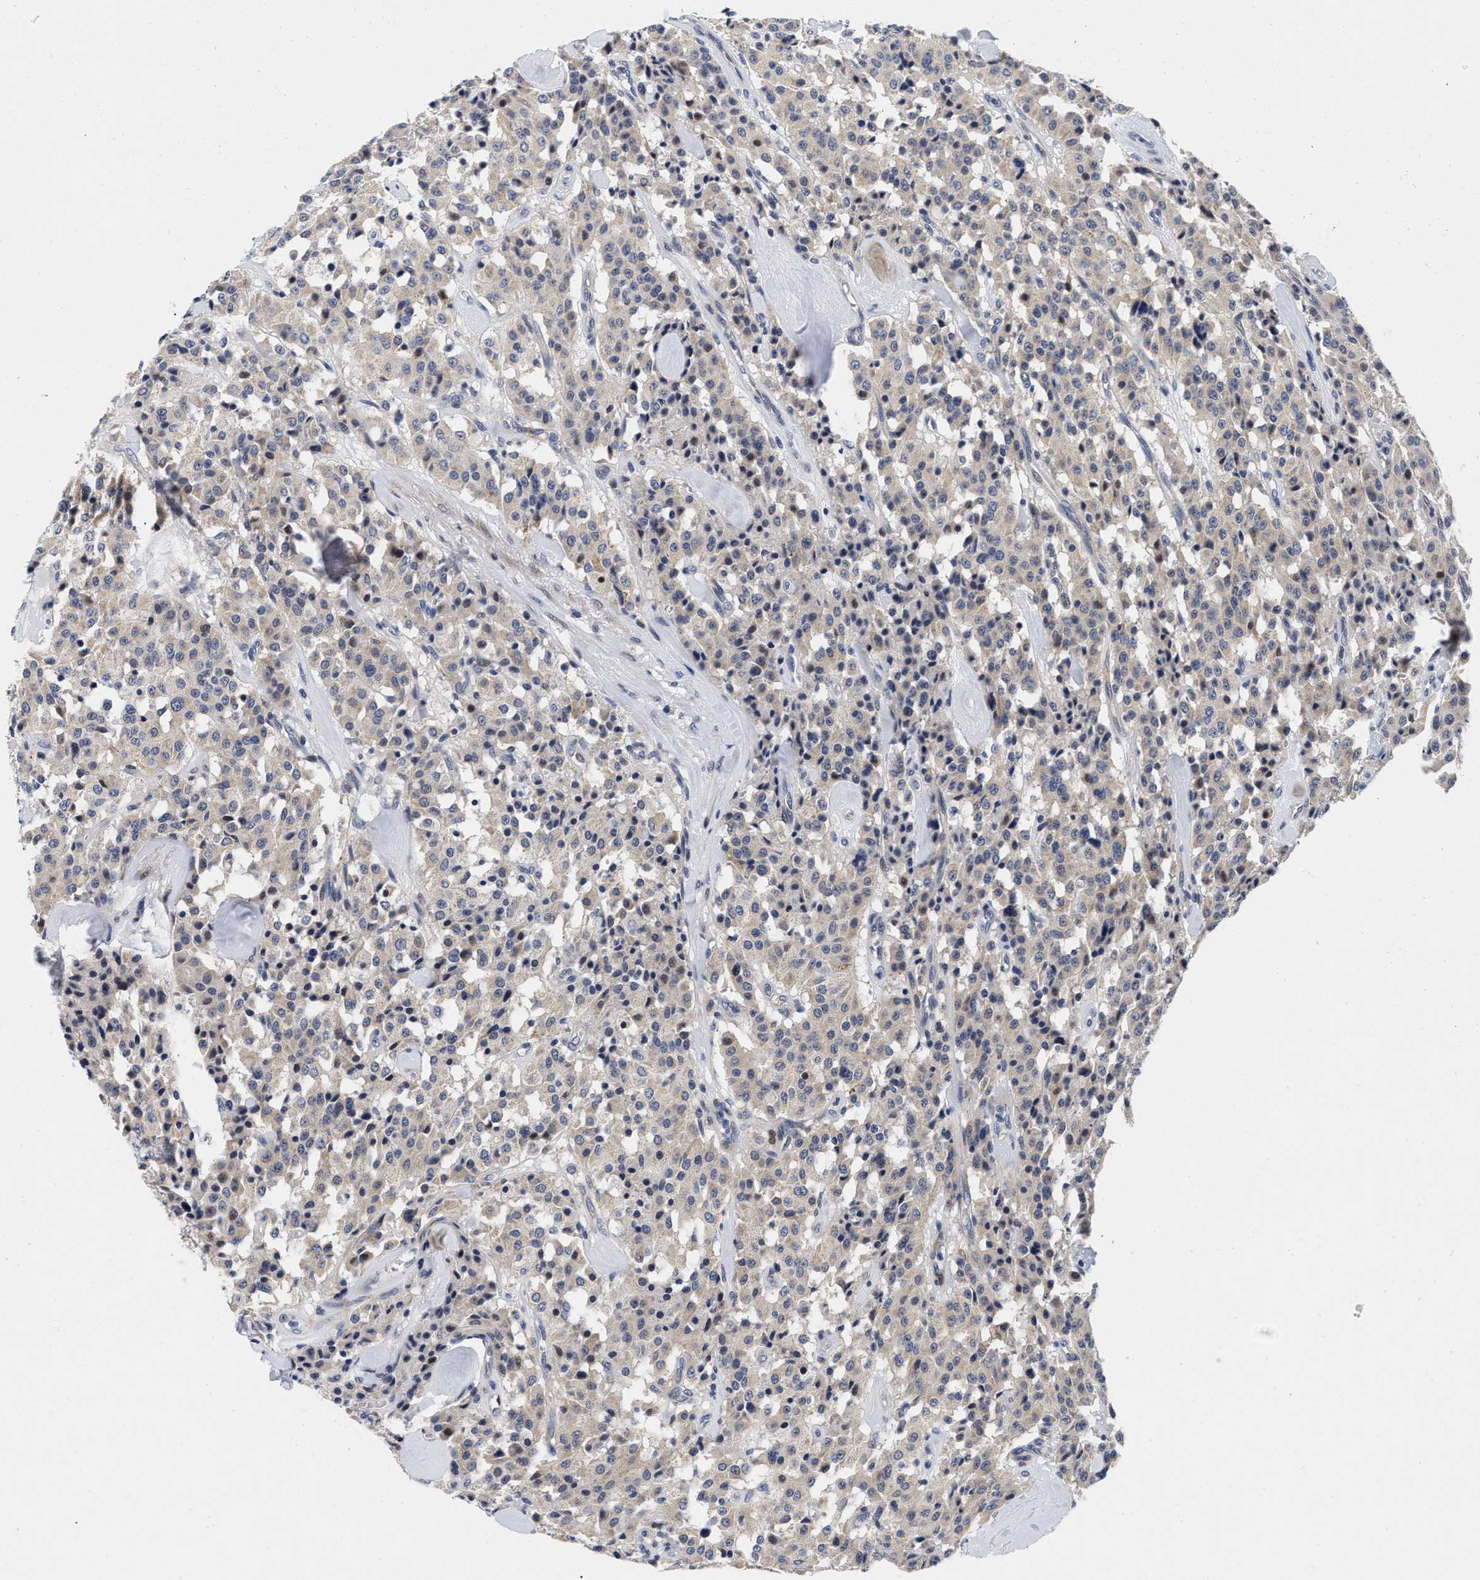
{"staining": {"intensity": "weak", "quantity": "<25%", "location": "cytoplasmic/membranous"}, "tissue": "carcinoid", "cell_type": "Tumor cells", "image_type": "cancer", "snomed": [{"axis": "morphology", "description": "Carcinoid, malignant, NOS"}, {"axis": "topography", "description": "Lung"}], "caption": "IHC photomicrograph of carcinoid stained for a protein (brown), which demonstrates no staining in tumor cells. (Brightfield microscopy of DAB (3,3'-diaminobenzidine) immunohistochemistry (IHC) at high magnification).", "gene": "LAD1", "patient": {"sex": "male", "age": 30}}